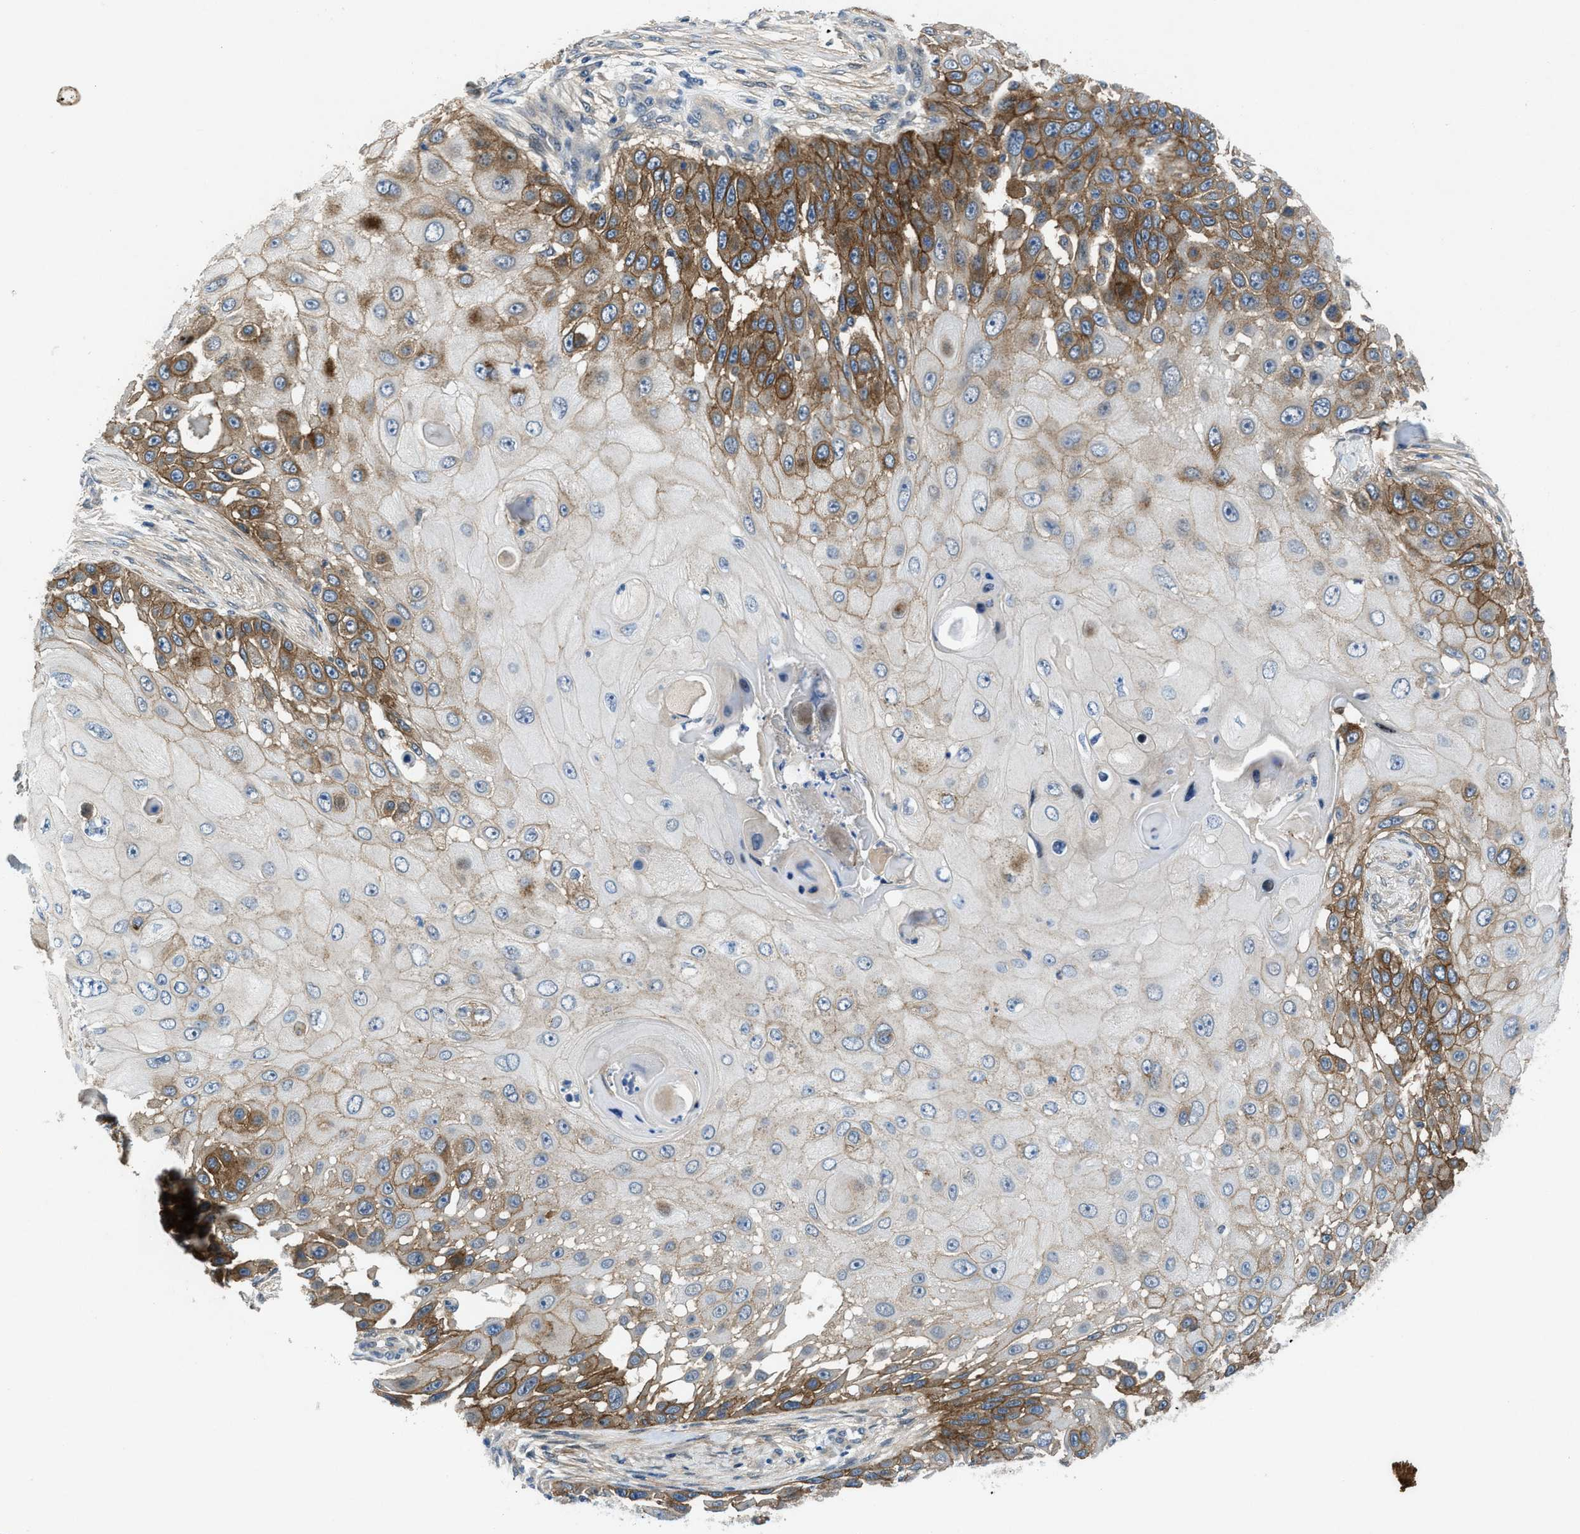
{"staining": {"intensity": "moderate", "quantity": "25%-75%", "location": "cytoplasmic/membranous"}, "tissue": "skin cancer", "cell_type": "Tumor cells", "image_type": "cancer", "snomed": [{"axis": "morphology", "description": "Squamous cell carcinoma, NOS"}, {"axis": "topography", "description": "Skin"}], "caption": "A photomicrograph of skin squamous cell carcinoma stained for a protein exhibits moderate cytoplasmic/membranous brown staining in tumor cells.", "gene": "PANX1", "patient": {"sex": "female", "age": 44}}